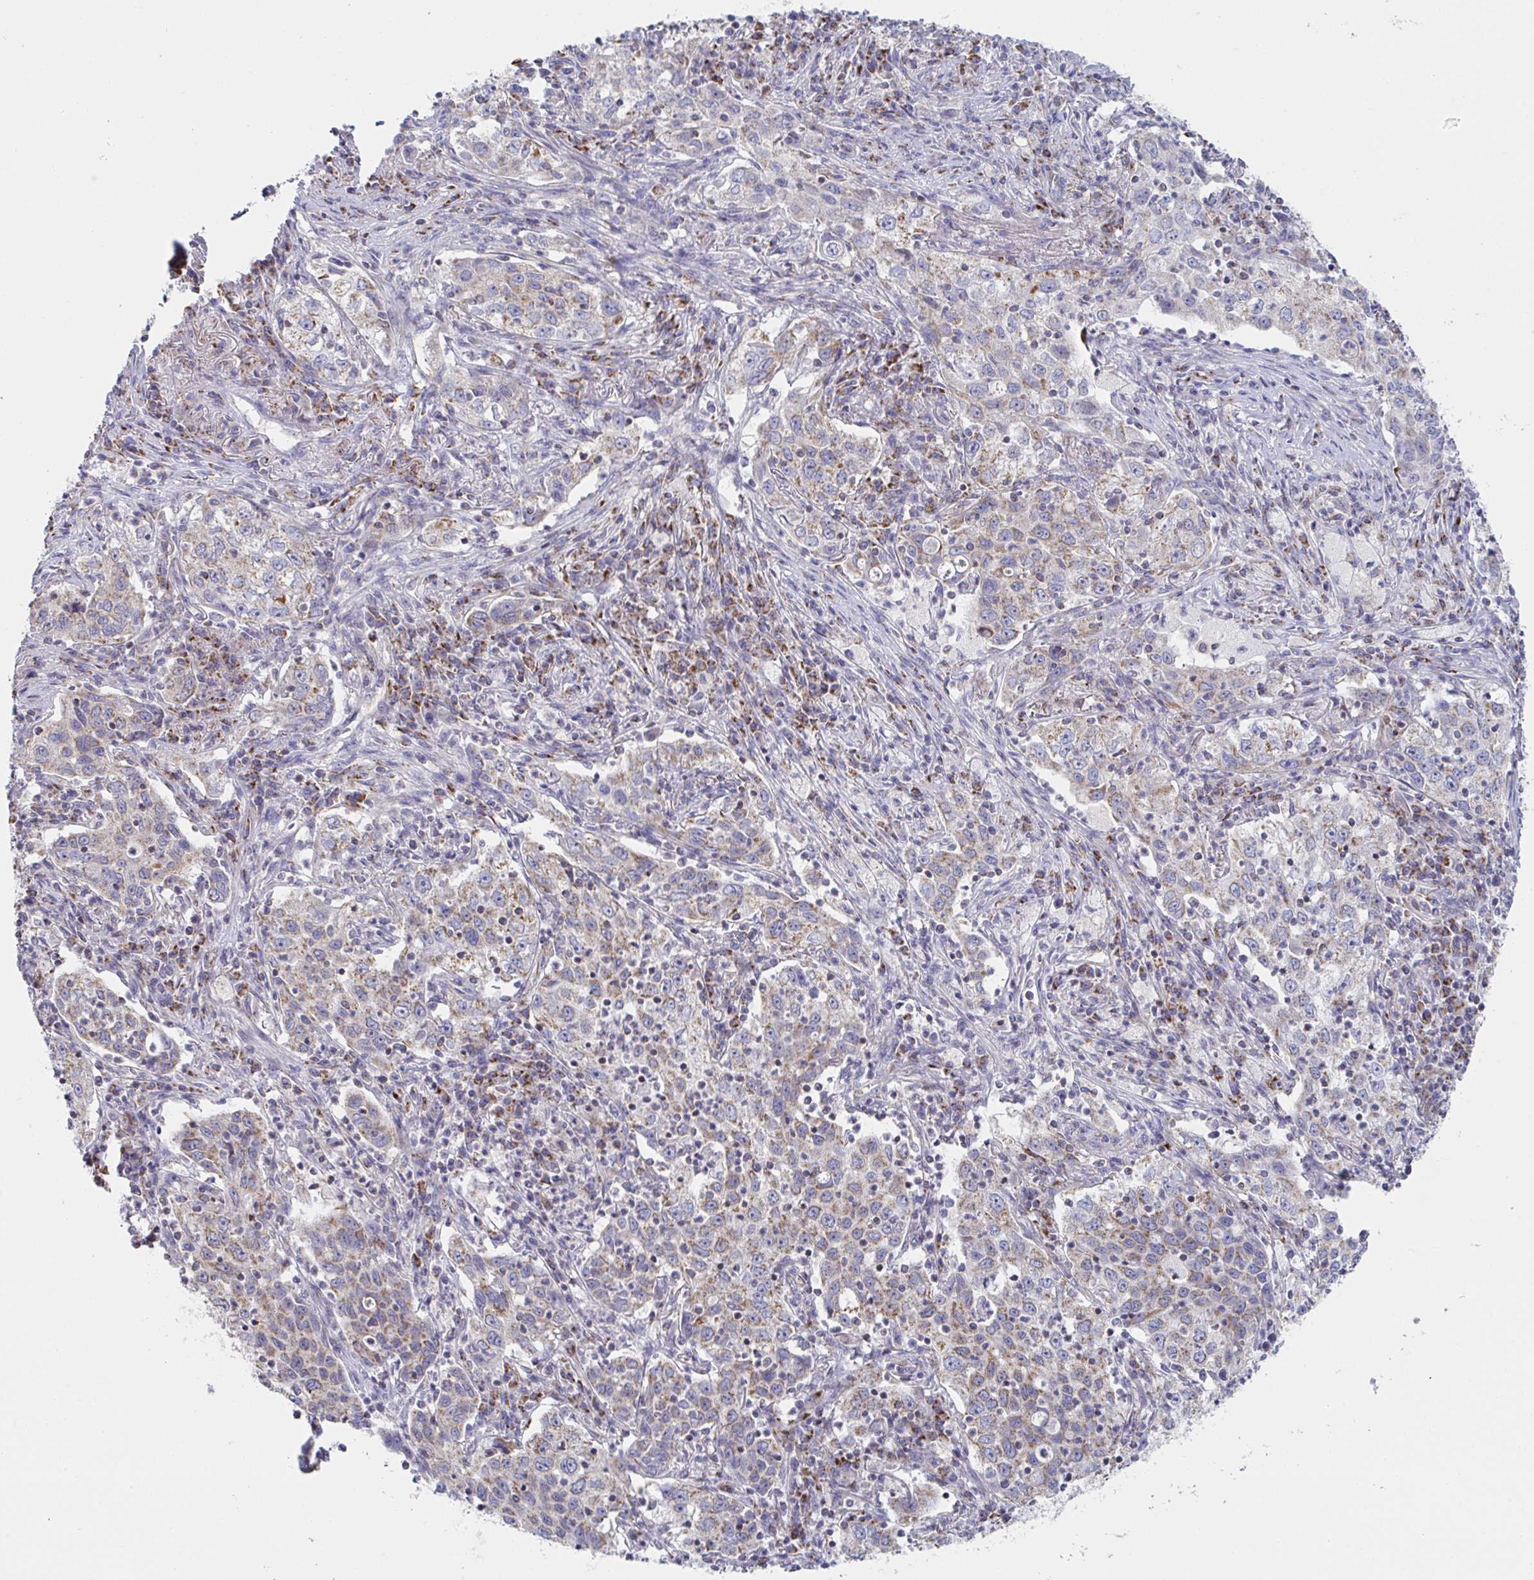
{"staining": {"intensity": "weak", "quantity": "25%-75%", "location": "cytoplasmic/membranous"}, "tissue": "lung cancer", "cell_type": "Tumor cells", "image_type": "cancer", "snomed": [{"axis": "morphology", "description": "Squamous cell carcinoma, NOS"}, {"axis": "topography", "description": "Lung"}], "caption": "Tumor cells exhibit low levels of weak cytoplasmic/membranous positivity in about 25%-75% of cells in squamous cell carcinoma (lung).", "gene": "NDUFA7", "patient": {"sex": "male", "age": 71}}